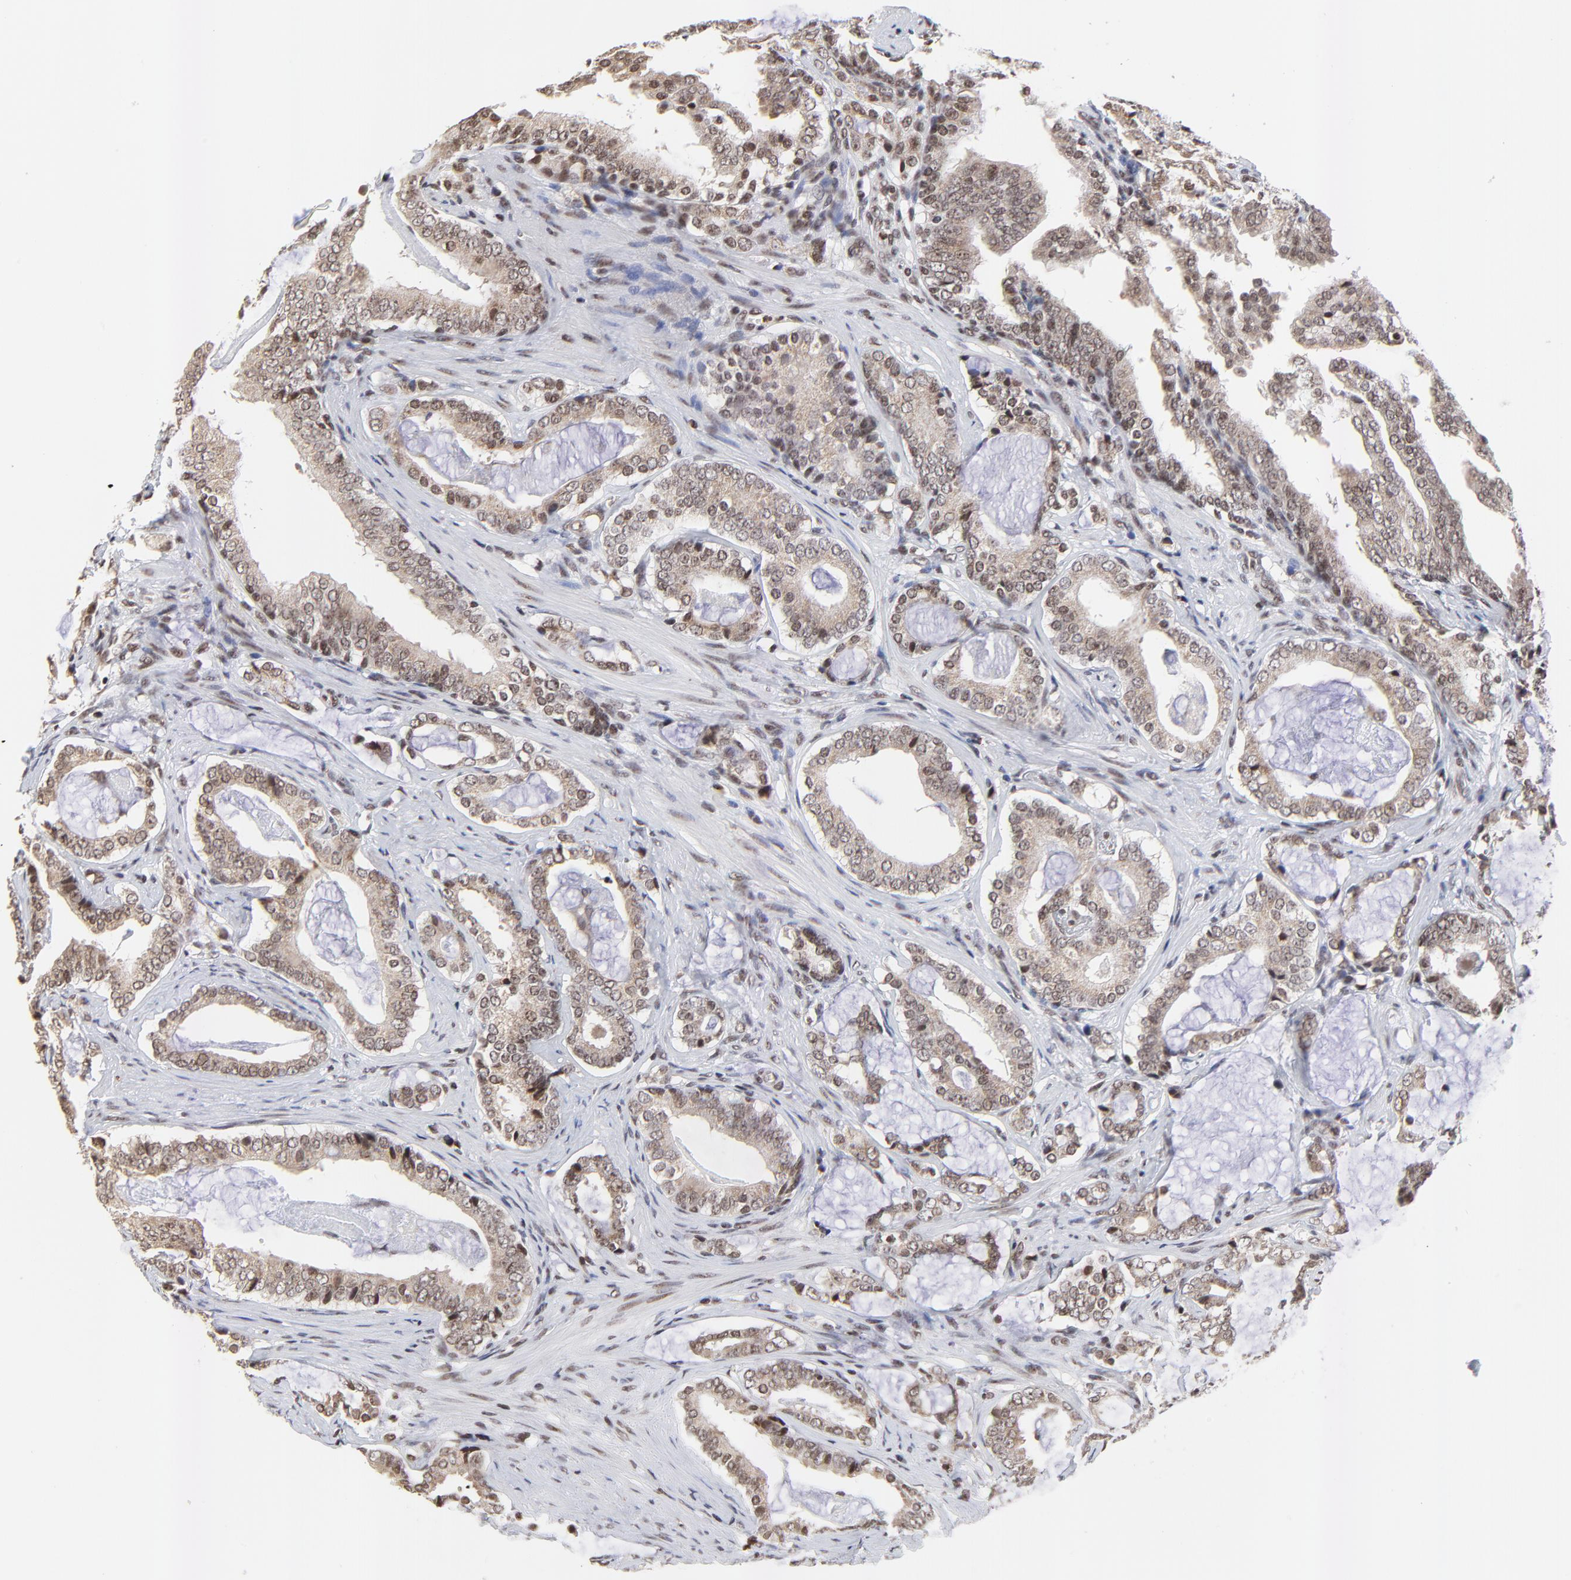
{"staining": {"intensity": "moderate", "quantity": ">75%", "location": "cytoplasmic/membranous,nuclear"}, "tissue": "prostate cancer", "cell_type": "Tumor cells", "image_type": "cancer", "snomed": [{"axis": "morphology", "description": "Adenocarcinoma, Low grade"}, {"axis": "topography", "description": "Prostate"}], "caption": "There is medium levels of moderate cytoplasmic/membranous and nuclear positivity in tumor cells of prostate cancer (adenocarcinoma (low-grade)), as demonstrated by immunohistochemical staining (brown color).", "gene": "ZNF777", "patient": {"sex": "male", "age": 59}}